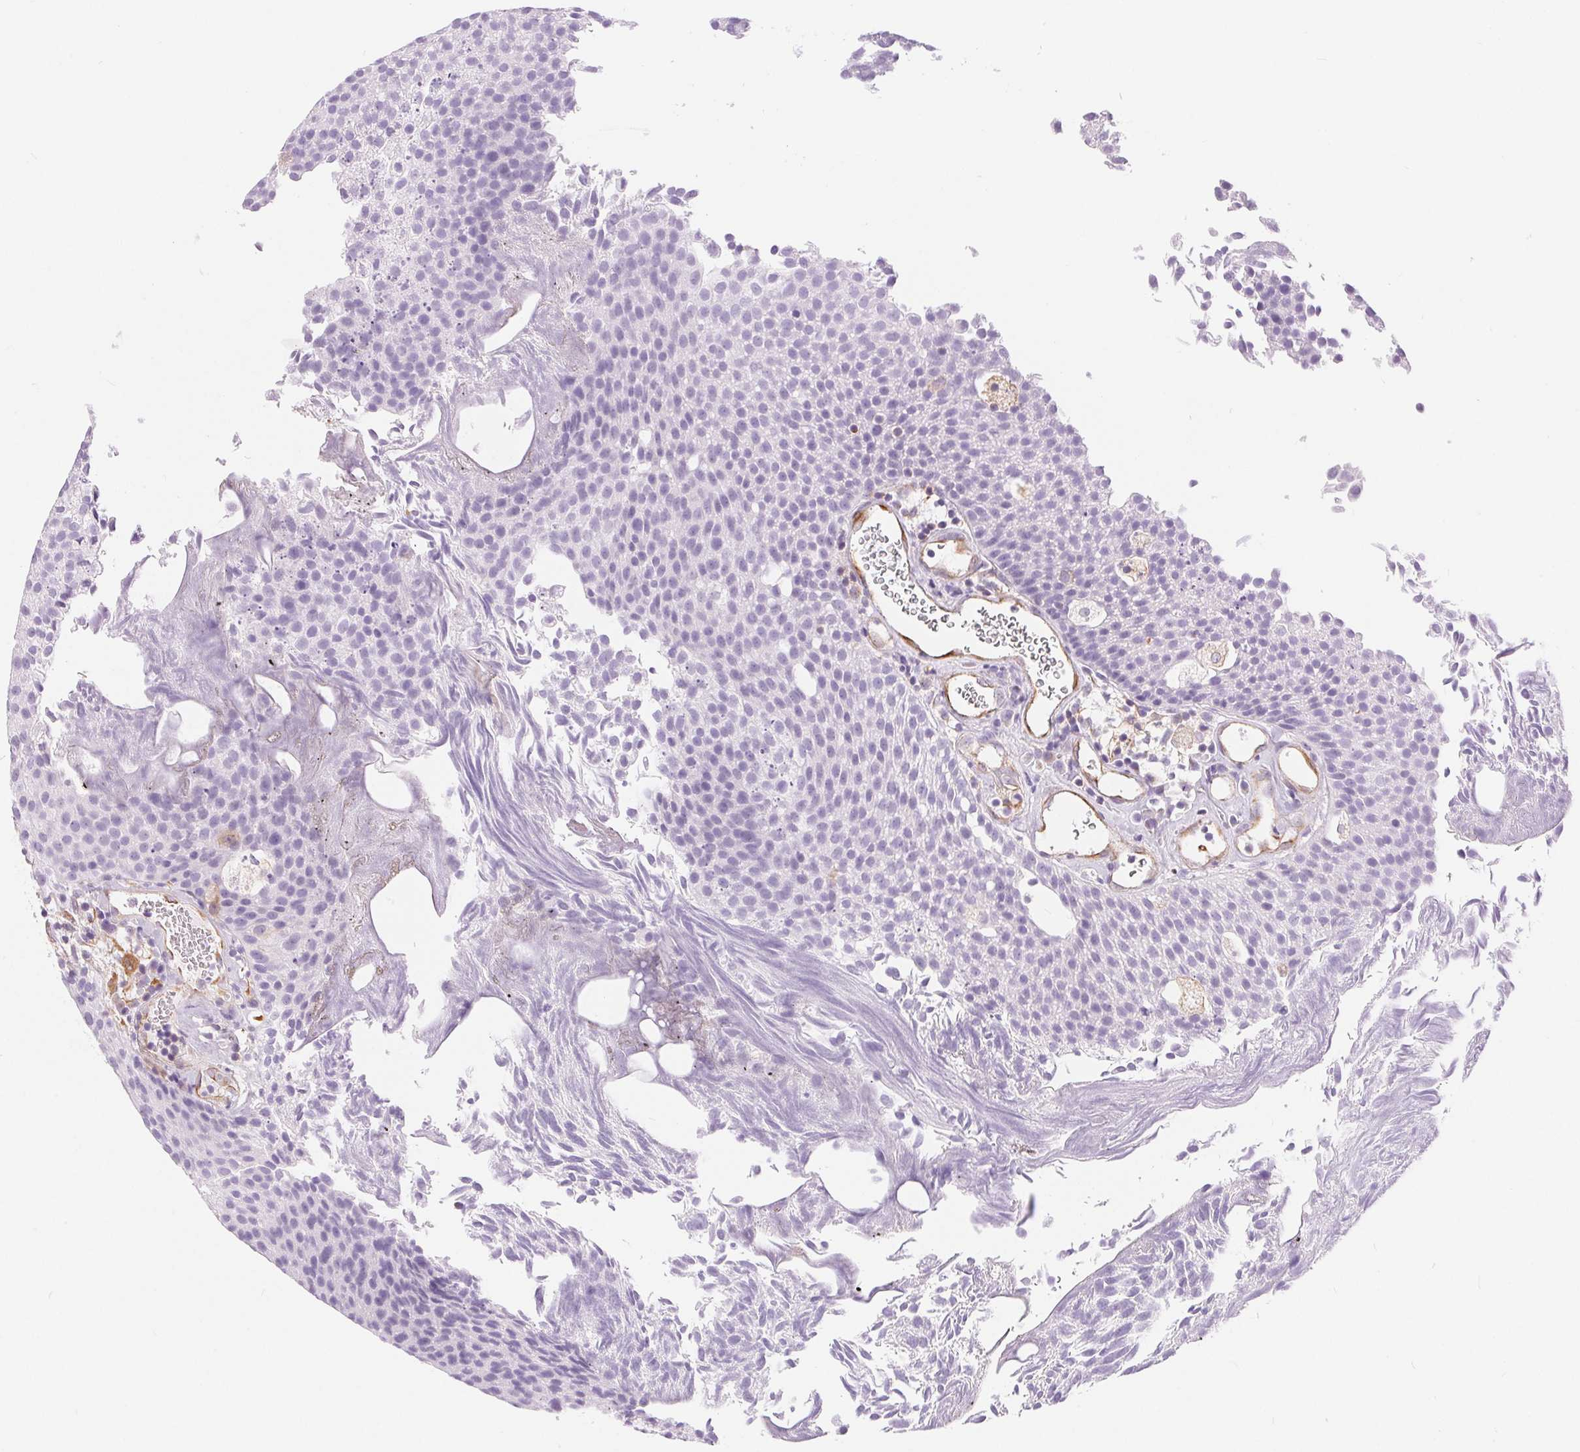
{"staining": {"intensity": "negative", "quantity": "none", "location": "none"}, "tissue": "urothelial cancer", "cell_type": "Tumor cells", "image_type": "cancer", "snomed": [{"axis": "morphology", "description": "Urothelial carcinoma, Low grade"}, {"axis": "topography", "description": "Urinary bladder"}], "caption": "There is no significant expression in tumor cells of urothelial cancer.", "gene": "GFAP", "patient": {"sex": "female", "age": 79}}